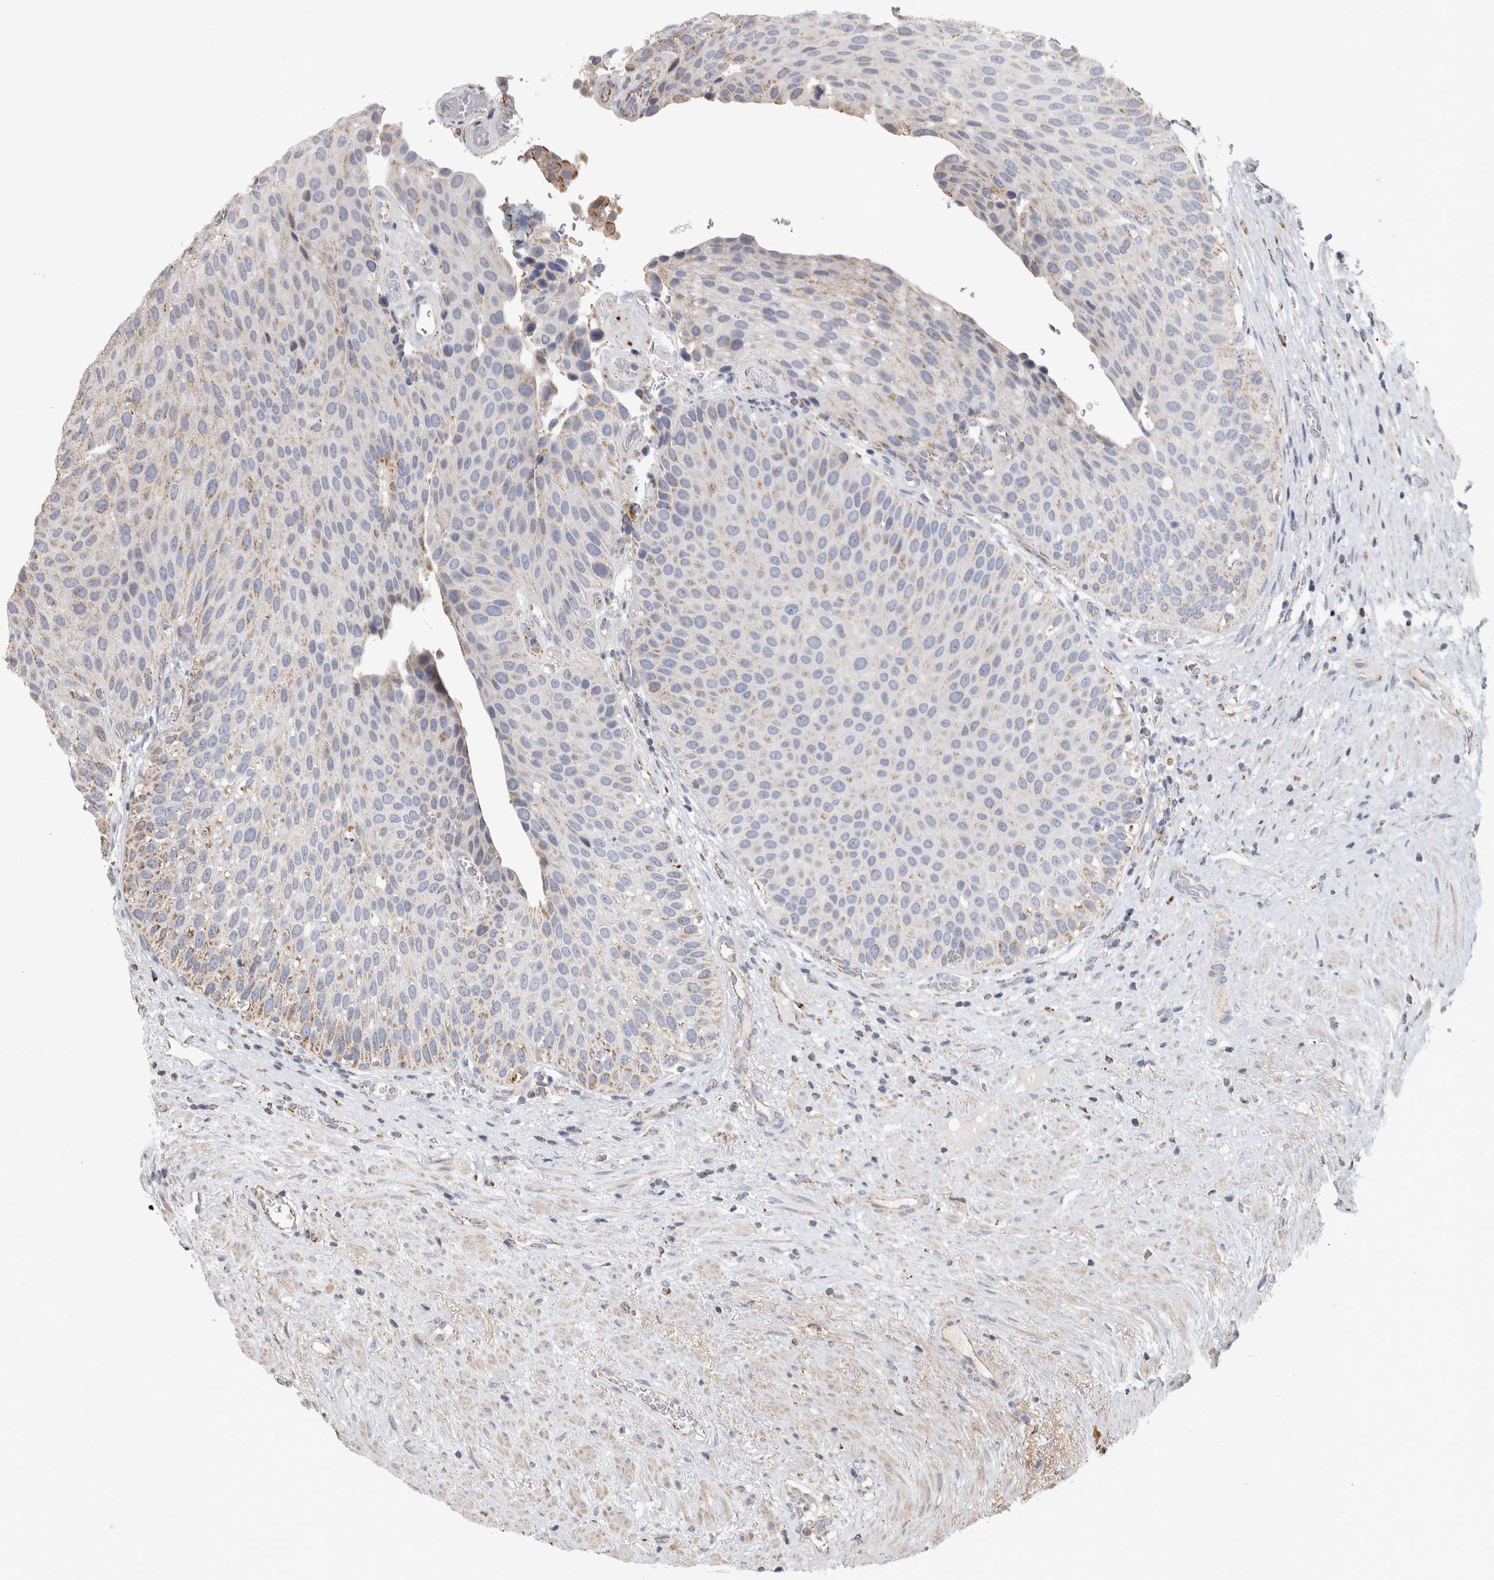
{"staining": {"intensity": "weak", "quantity": "<25%", "location": "cytoplasmic/membranous"}, "tissue": "urothelial cancer", "cell_type": "Tumor cells", "image_type": "cancer", "snomed": [{"axis": "morphology", "description": "Normal tissue, NOS"}, {"axis": "morphology", "description": "Urothelial carcinoma, Low grade"}, {"axis": "topography", "description": "Urinary bladder"}, {"axis": "topography", "description": "Prostate"}], "caption": "The micrograph shows no significant positivity in tumor cells of low-grade urothelial carcinoma.", "gene": "ST8SIA1", "patient": {"sex": "male", "age": 60}}